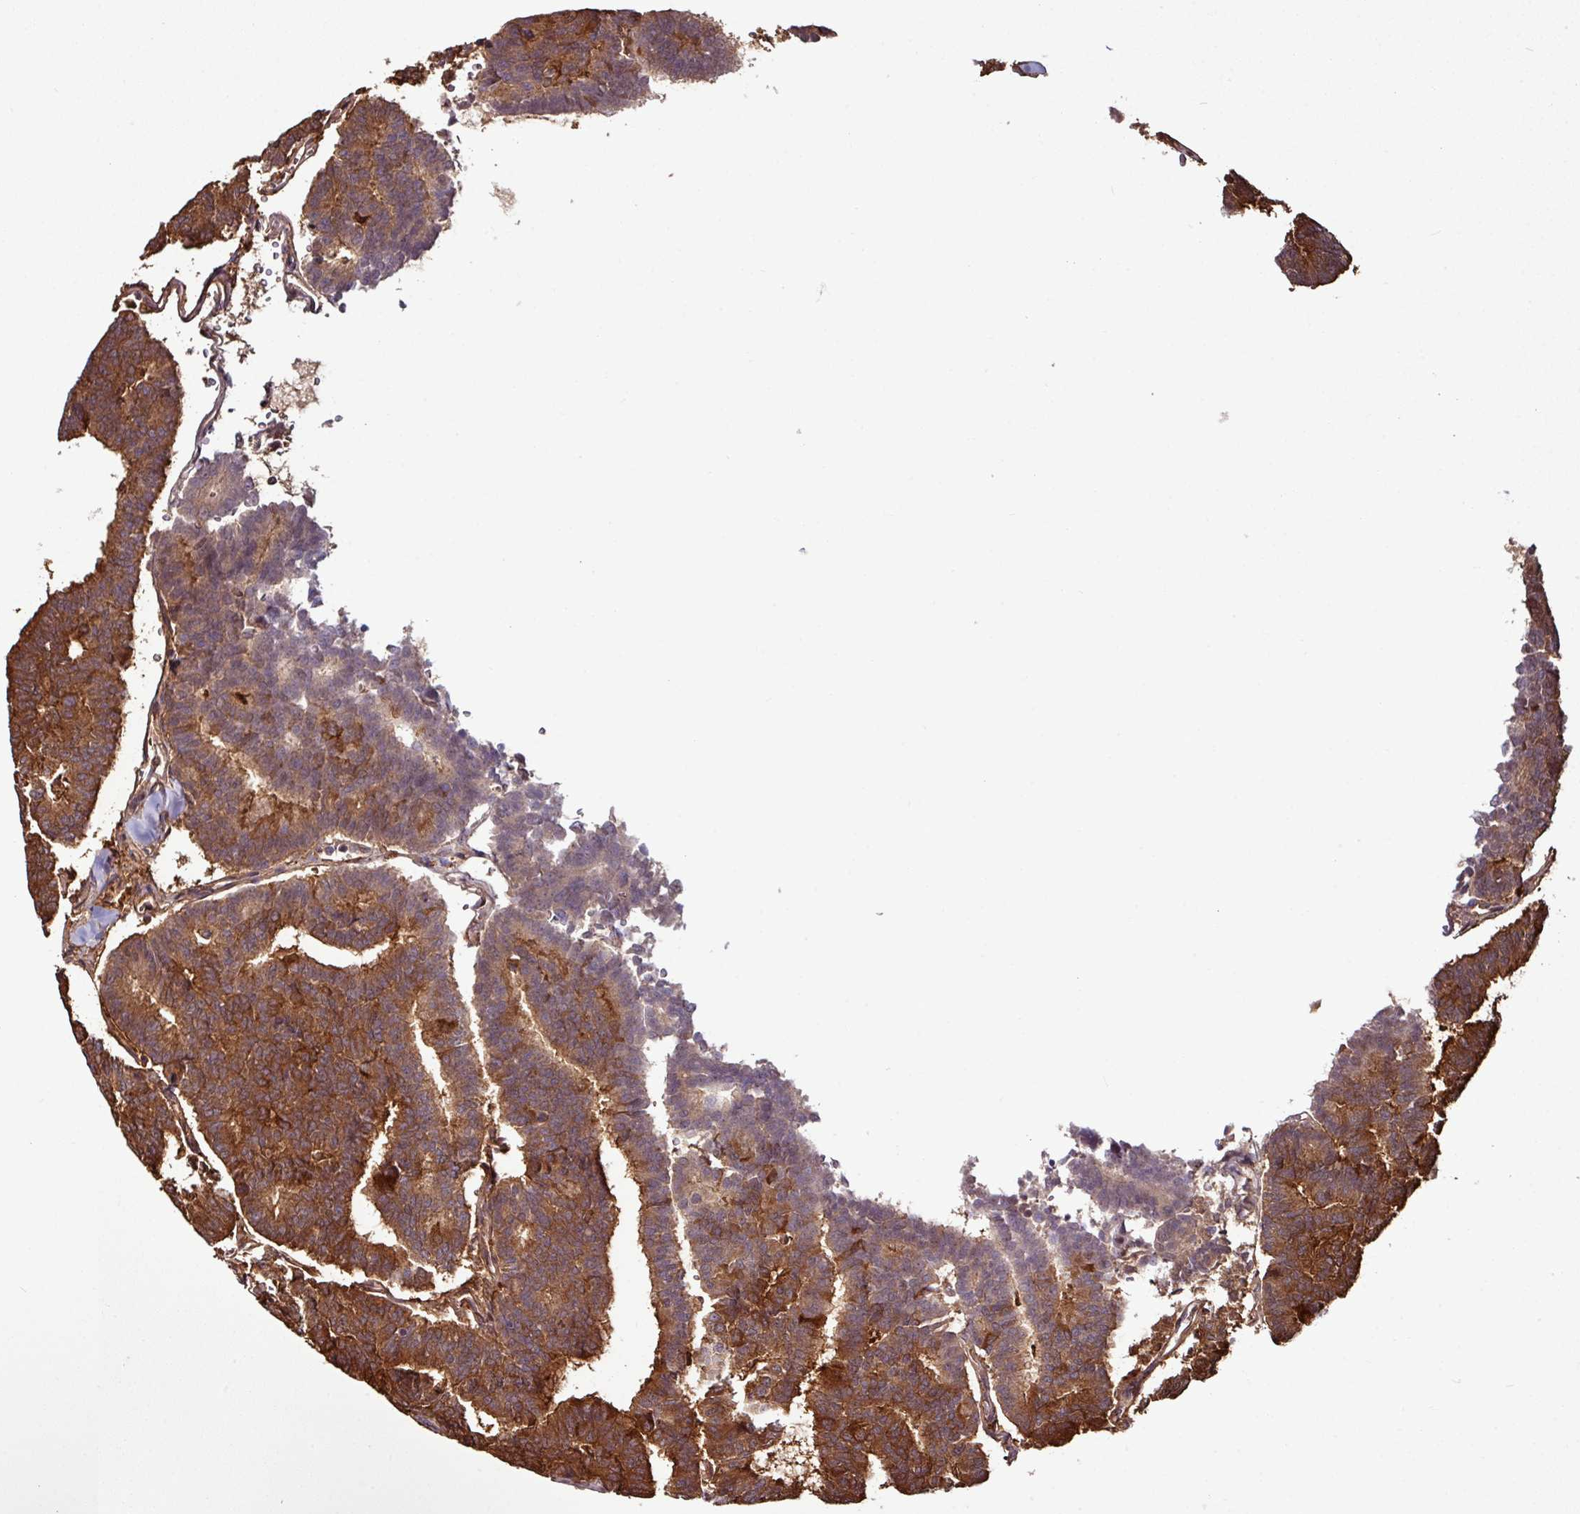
{"staining": {"intensity": "strong", "quantity": ">75%", "location": "cytoplasmic/membranous"}, "tissue": "thyroid cancer", "cell_type": "Tumor cells", "image_type": "cancer", "snomed": [{"axis": "morphology", "description": "Papillary adenocarcinoma, NOS"}, {"axis": "topography", "description": "Thyroid gland"}], "caption": "An image showing strong cytoplasmic/membranous expression in about >75% of tumor cells in thyroid cancer, as visualized by brown immunohistochemical staining.", "gene": "GNPDA1", "patient": {"sex": "female", "age": 35}}